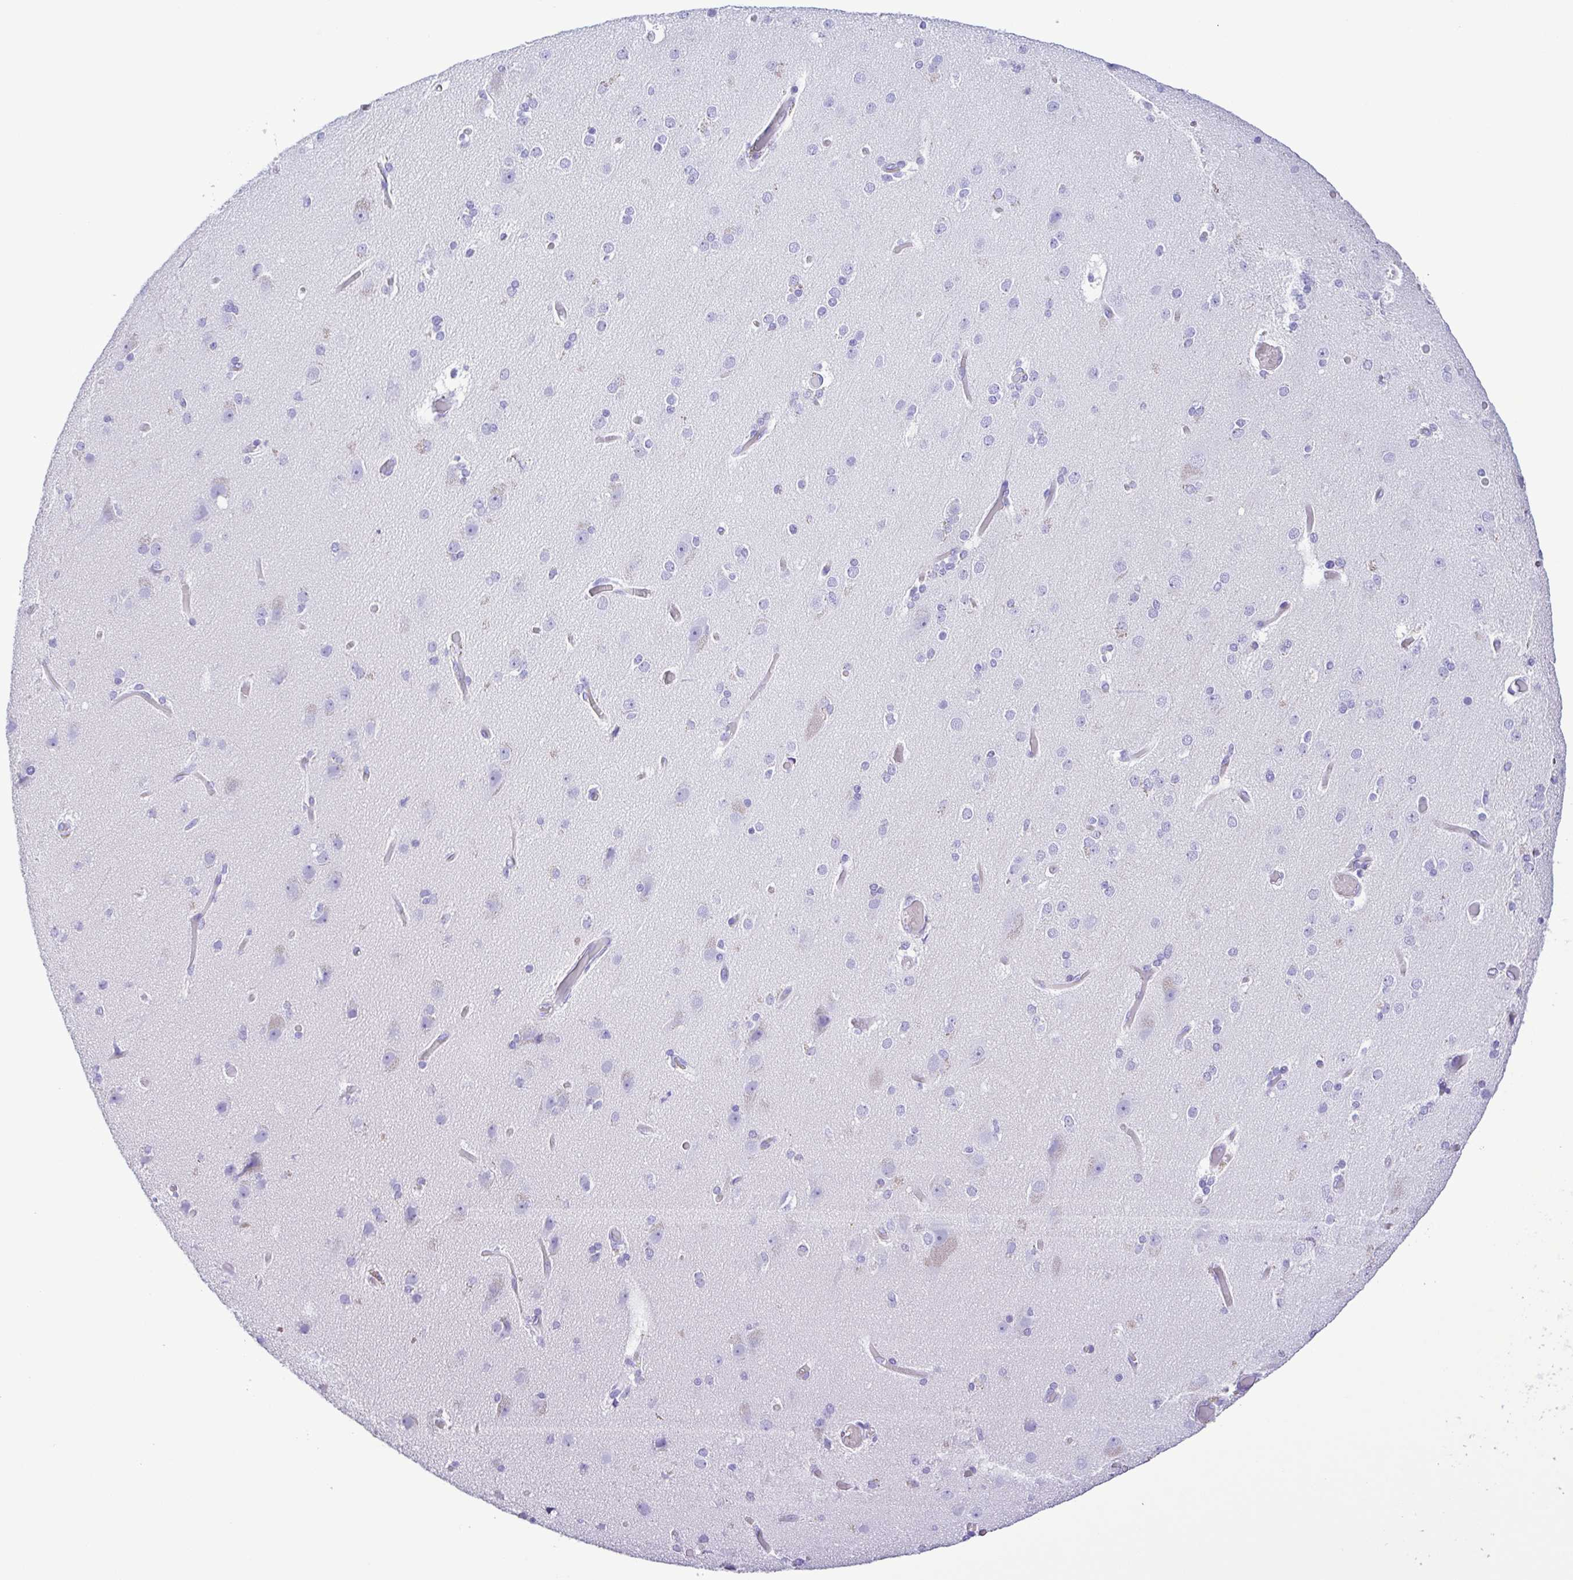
{"staining": {"intensity": "negative", "quantity": "none", "location": "none"}, "tissue": "cerebral cortex", "cell_type": "Endothelial cells", "image_type": "normal", "snomed": [{"axis": "morphology", "description": "Normal tissue, NOS"}, {"axis": "morphology", "description": "Glioma, malignant, High grade"}, {"axis": "topography", "description": "Cerebral cortex"}], "caption": "Immunohistochemistry micrograph of normal cerebral cortex stained for a protein (brown), which demonstrates no staining in endothelial cells. (Immunohistochemistry (ihc), brightfield microscopy, high magnification).", "gene": "SYT1", "patient": {"sex": "male", "age": 71}}